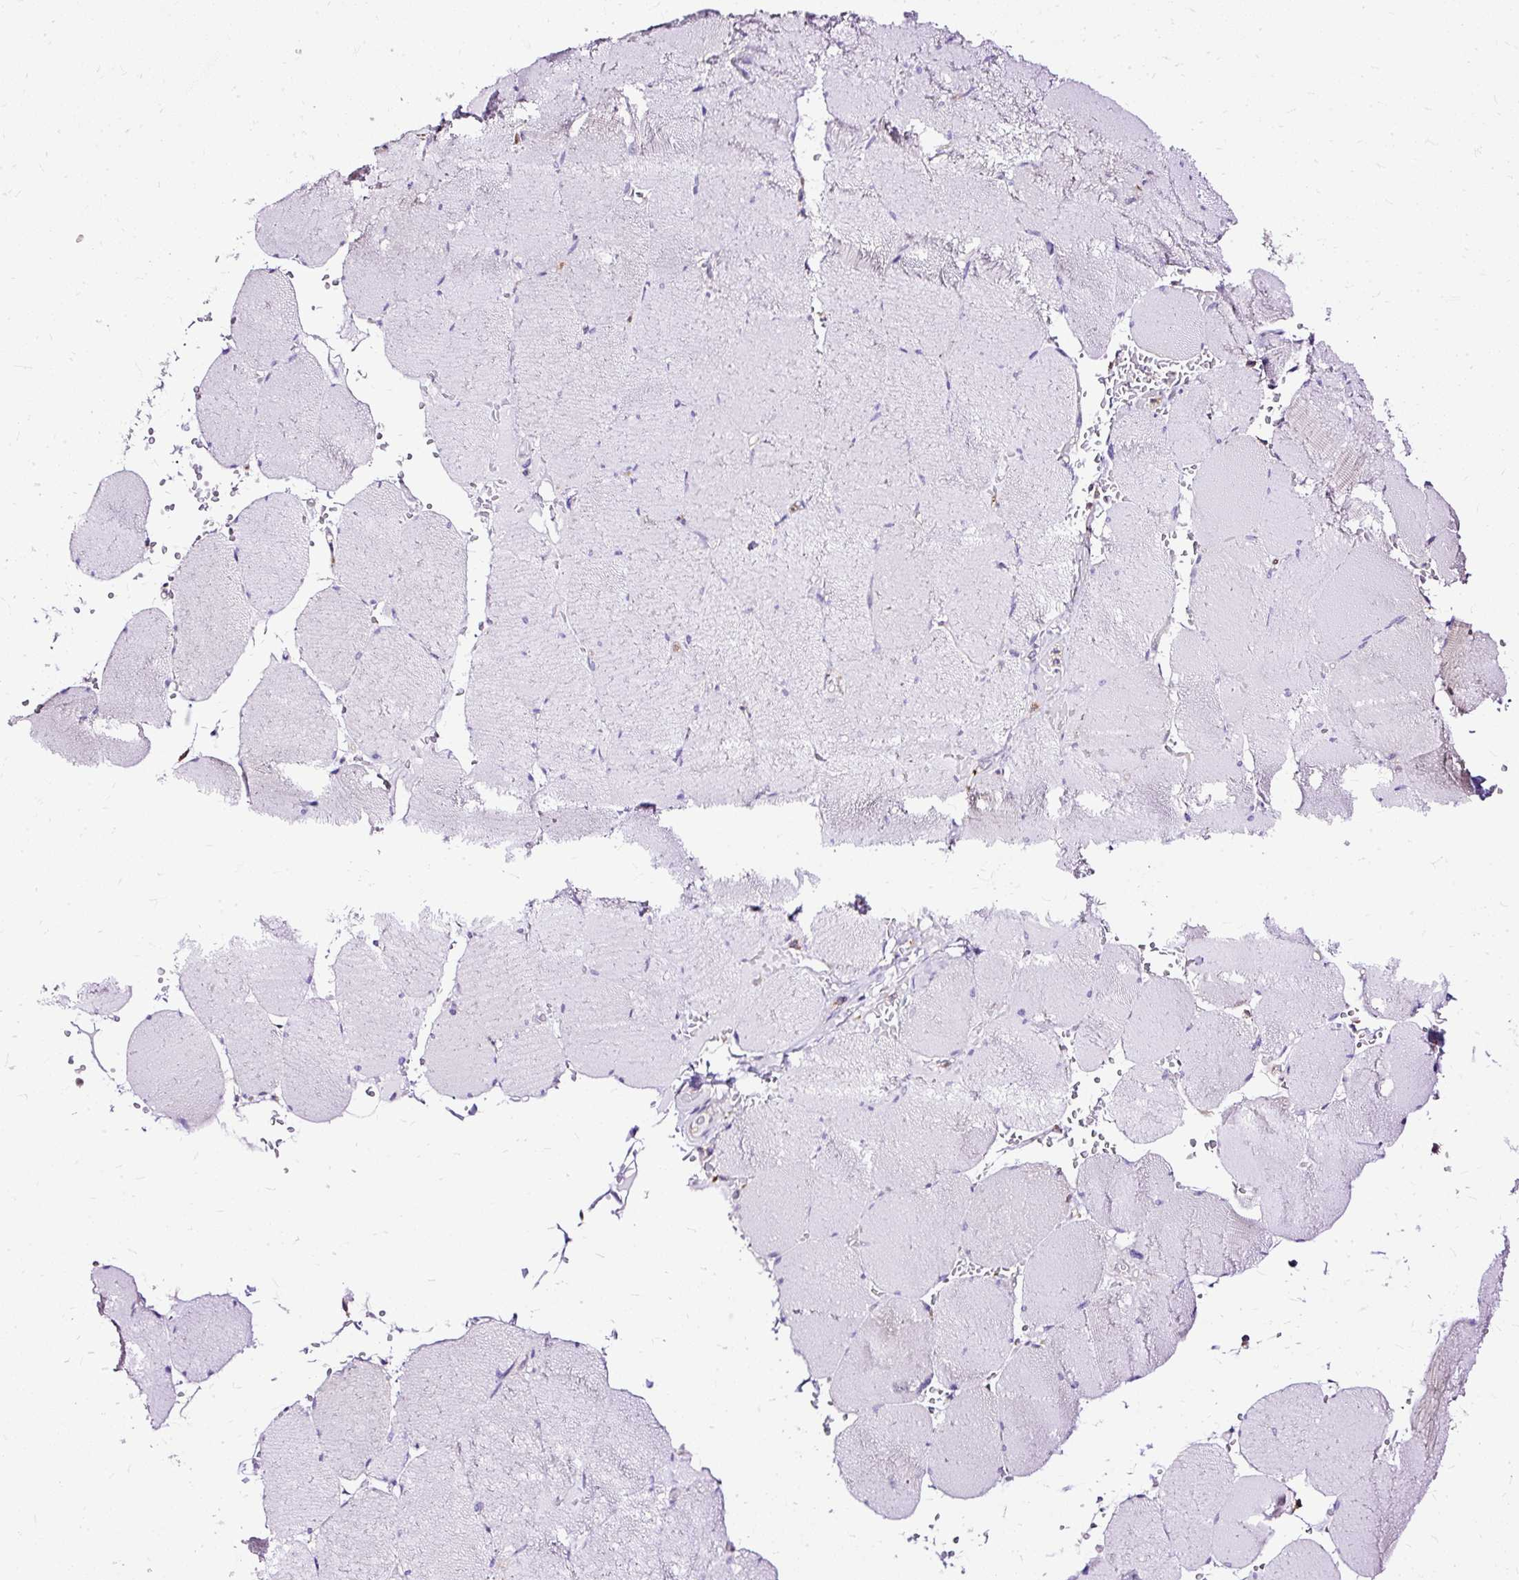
{"staining": {"intensity": "negative", "quantity": "none", "location": "none"}, "tissue": "skeletal muscle", "cell_type": "Myocytes", "image_type": "normal", "snomed": [{"axis": "morphology", "description": "Normal tissue, NOS"}, {"axis": "topography", "description": "Skeletal muscle"}, {"axis": "topography", "description": "Head-Neck"}], "caption": "DAB immunohistochemical staining of unremarkable skeletal muscle displays no significant positivity in myocytes.", "gene": "TWF2", "patient": {"sex": "male", "age": 66}}